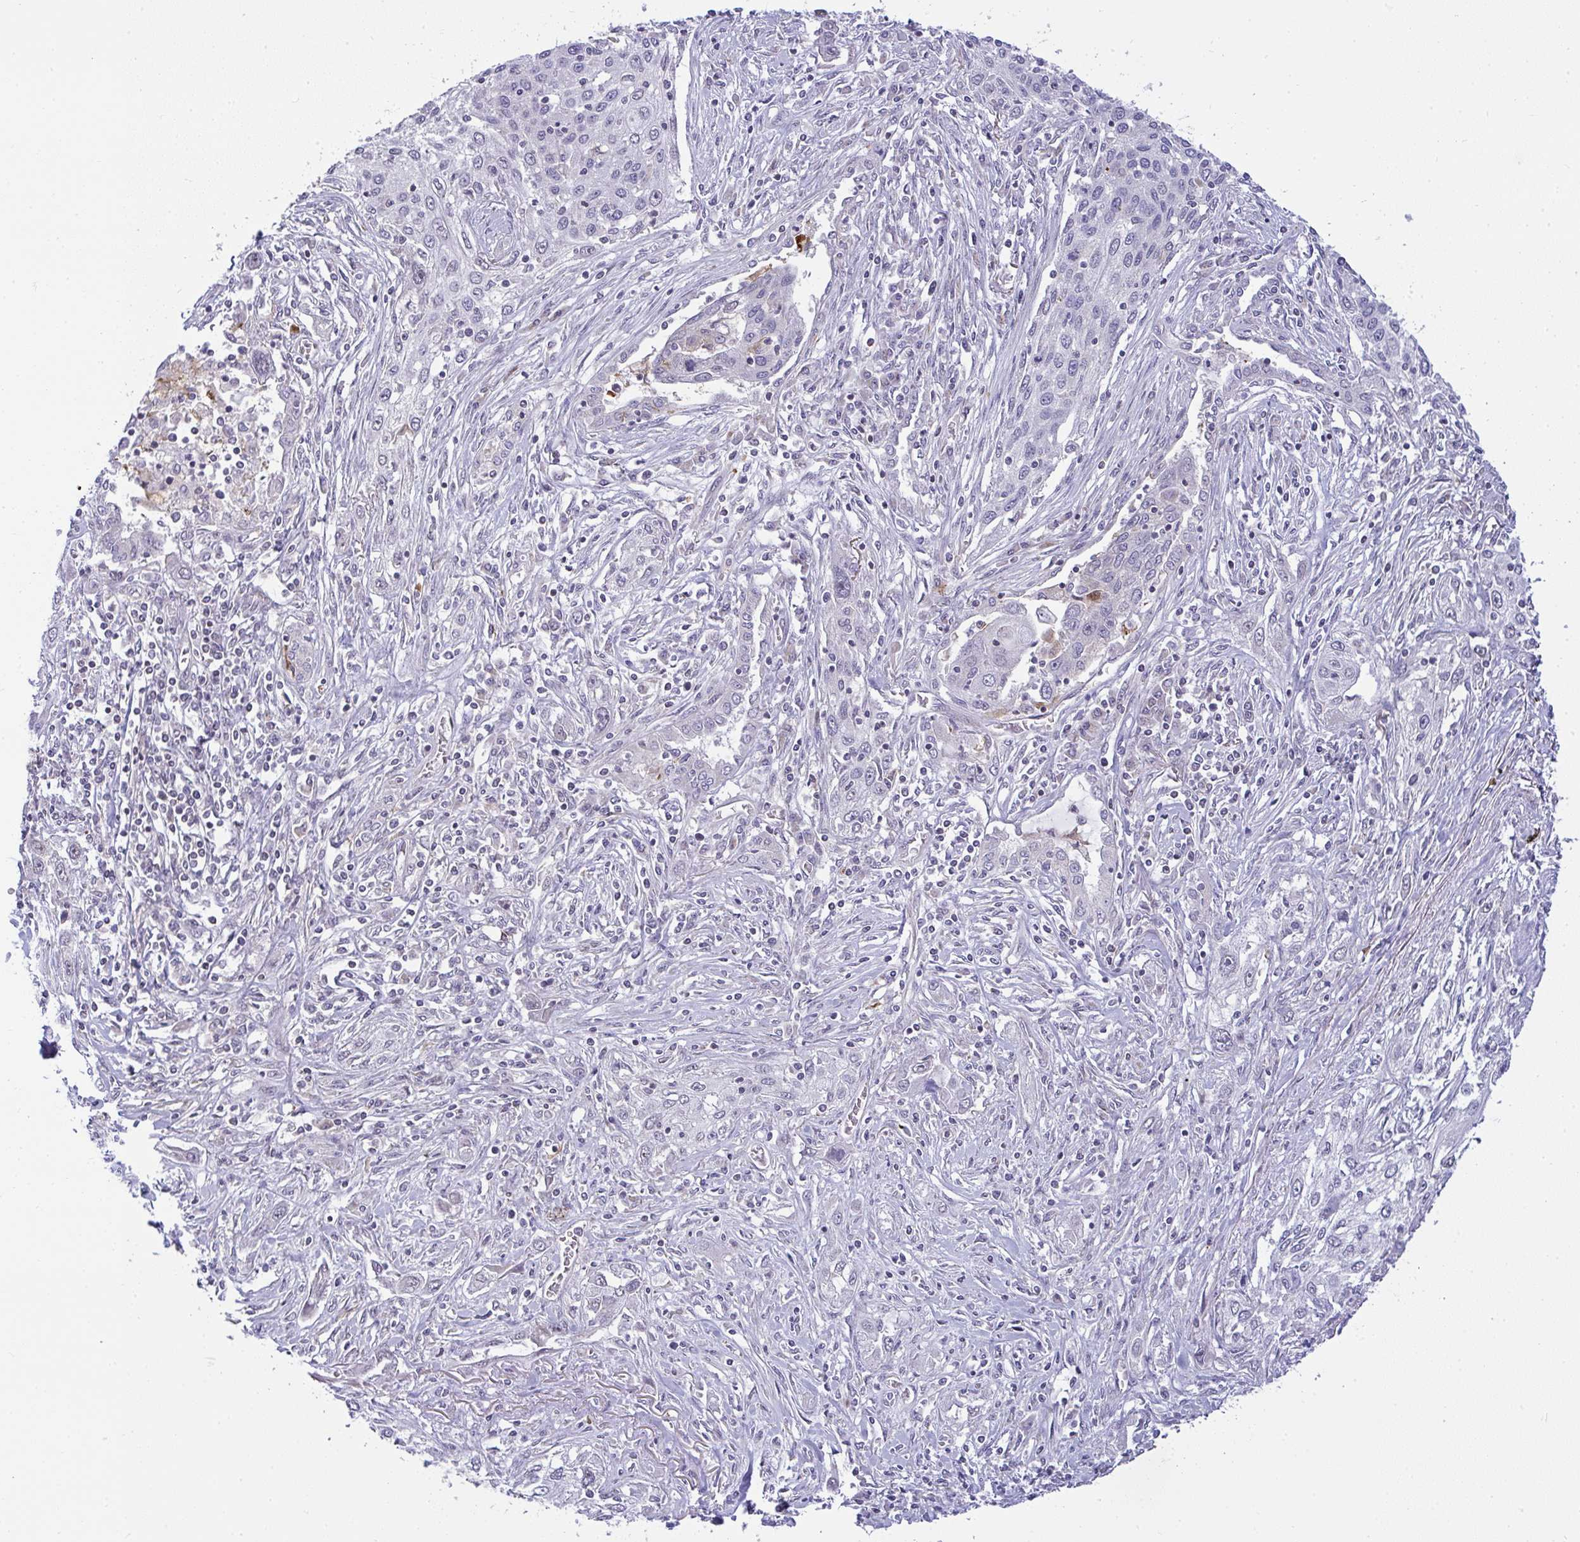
{"staining": {"intensity": "negative", "quantity": "none", "location": "none"}, "tissue": "lung cancer", "cell_type": "Tumor cells", "image_type": "cancer", "snomed": [{"axis": "morphology", "description": "Squamous cell carcinoma, NOS"}, {"axis": "topography", "description": "Lung"}], "caption": "Lung cancer (squamous cell carcinoma) was stained to show a protein in brown. There is no significant expression in tumor cells. The staining was performed using DAB (3,3'-diaminobenzidine) to visualize the protein expression in brown, while the nuclei were stained in blue with hematoxylin (Magnification: 20x).", "gene": "SRRM4", "patient": {"sex": "female", "age": 69}}